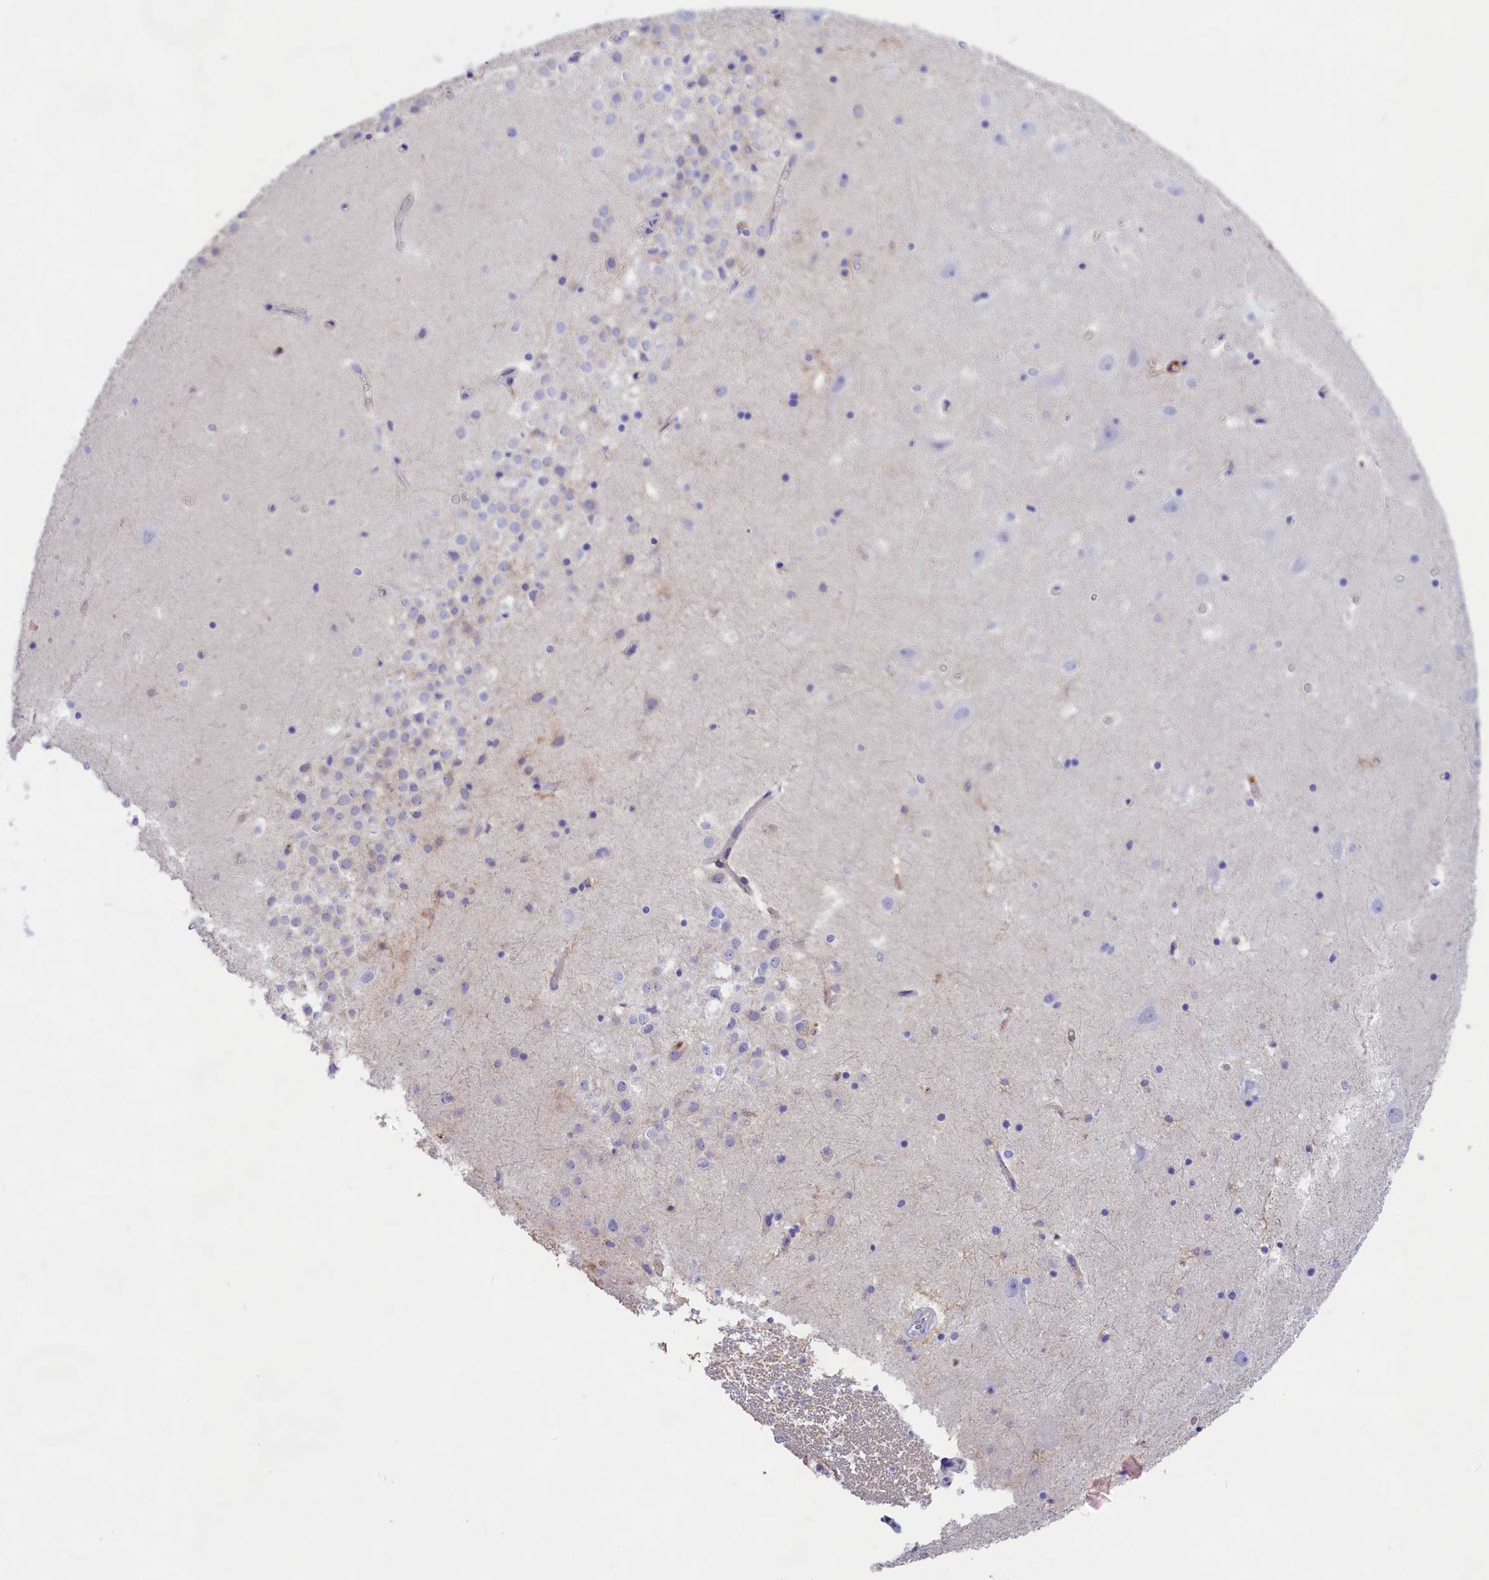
{"staining": {"intensity": "negative", "quantity": "none", "location": "none"}, "tissue": "hippocampus", "cell_type": "Glial cells", "image_type": "normal", "snomed": [{"axis": "morphology", "description": "Normal tissue, NOS"}, {"axis": "topography", "description": "Hippocampus"}], "caption": "This is an immunohistochemistry (IHC) photomicrograph of benign human hippocampus. There is no positivity in glial cells.", "gene": "SULT2A1", "patient": {"sex": "female", "age": 52}}